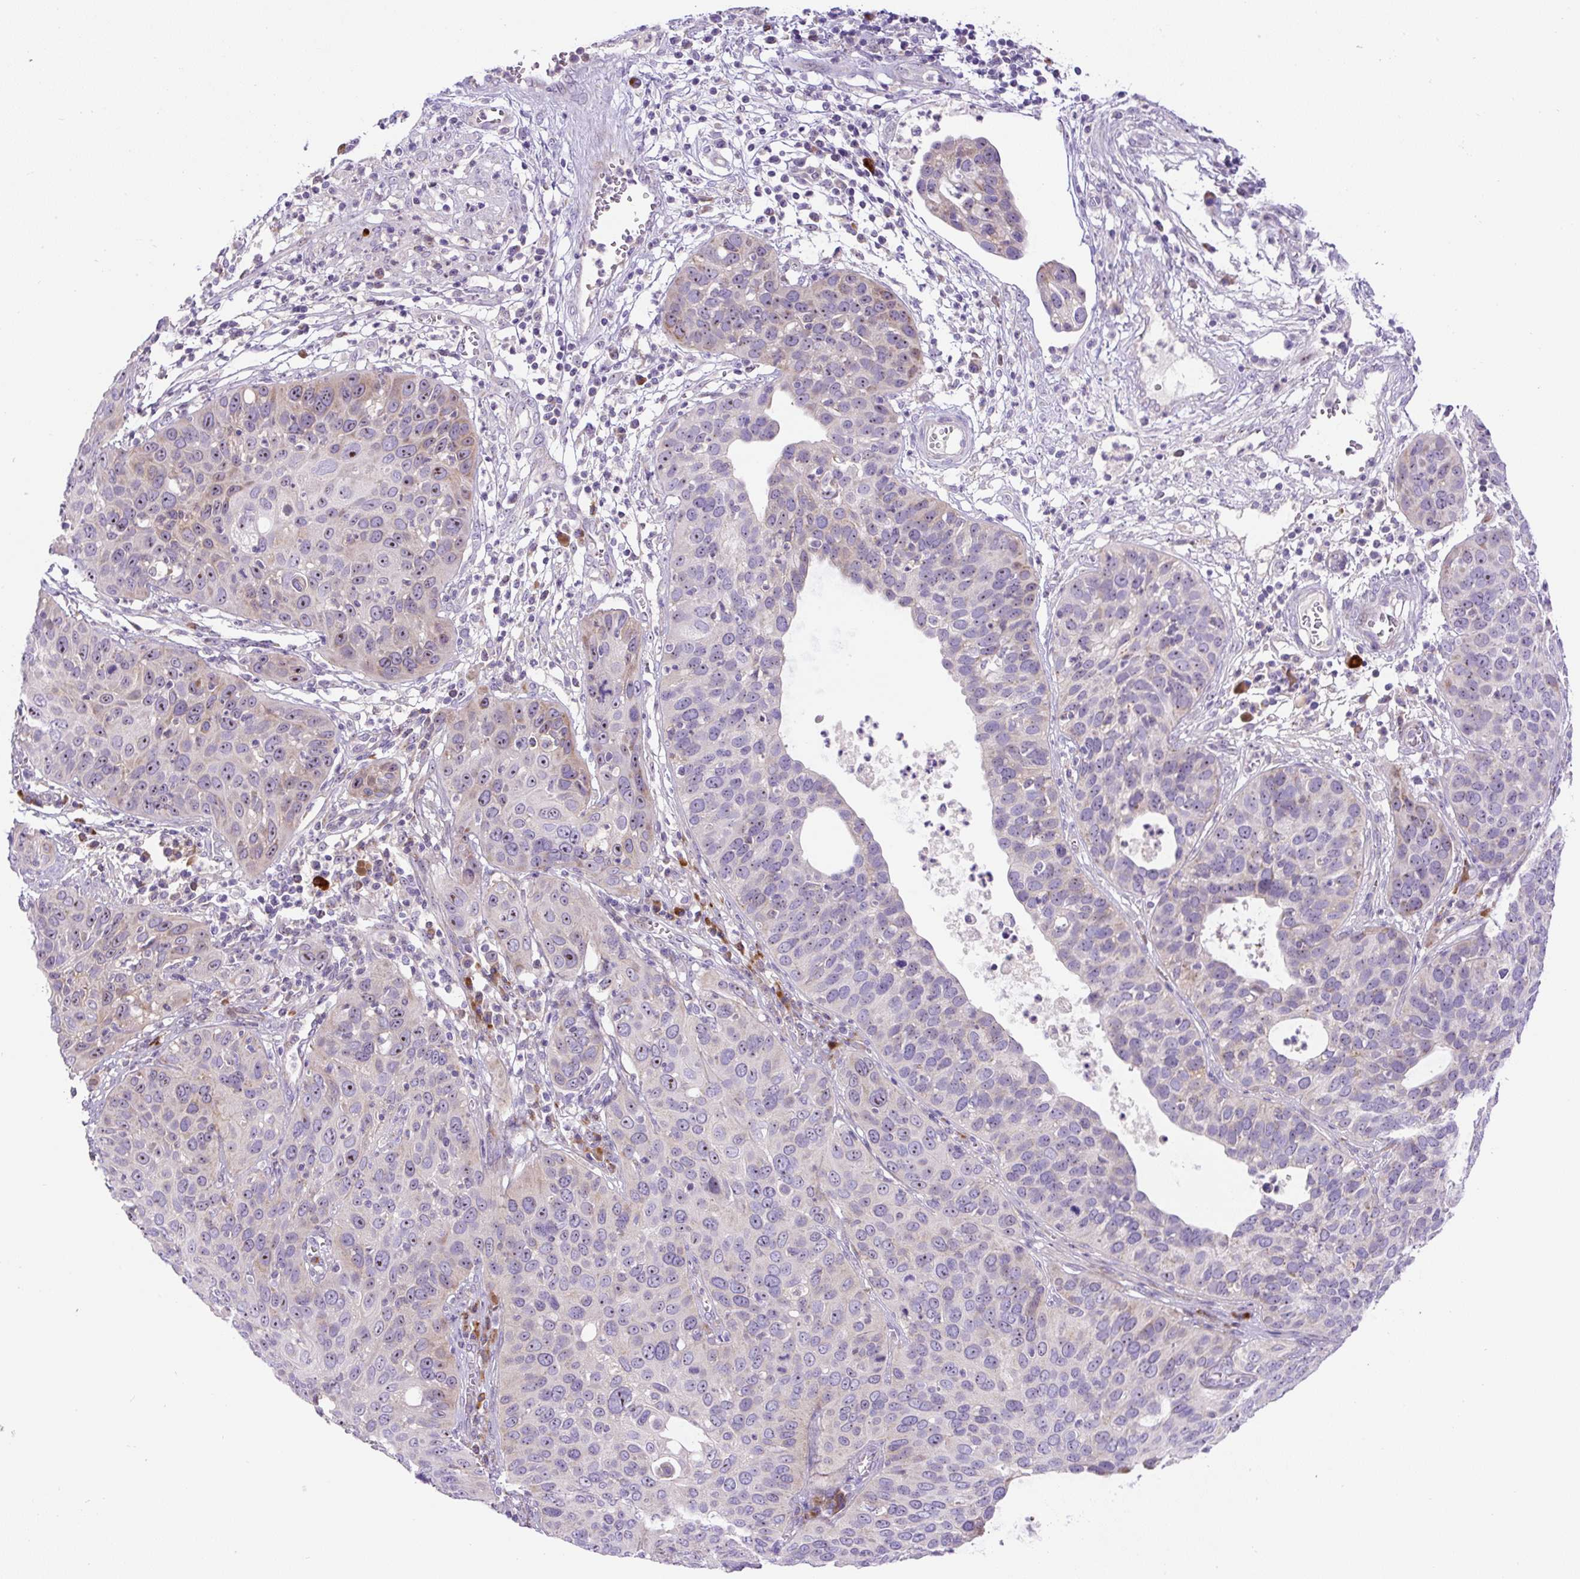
{"staining": {"intensity": "moderate", "quantity": "<25%", "location": "cytoplasmic/membranous,nuclear"}, "tissue": "cervical cancer", "cell_type": "Tumor cells", "image_type": "cancer", "snomed": [{"axis": "morphology", "description": "Squamous cell carcinoma, NOS"}, {"axis": "topography", "description": "Cervix"}], "caption": "A photomicrograph of human cervical cancer stained for a protein reveals moderate cytoplasmic/membranous and nuclear brown staining in tumor cells.", "gene": "ZNF596", "patient": {"sex": "female", "age": 36}}